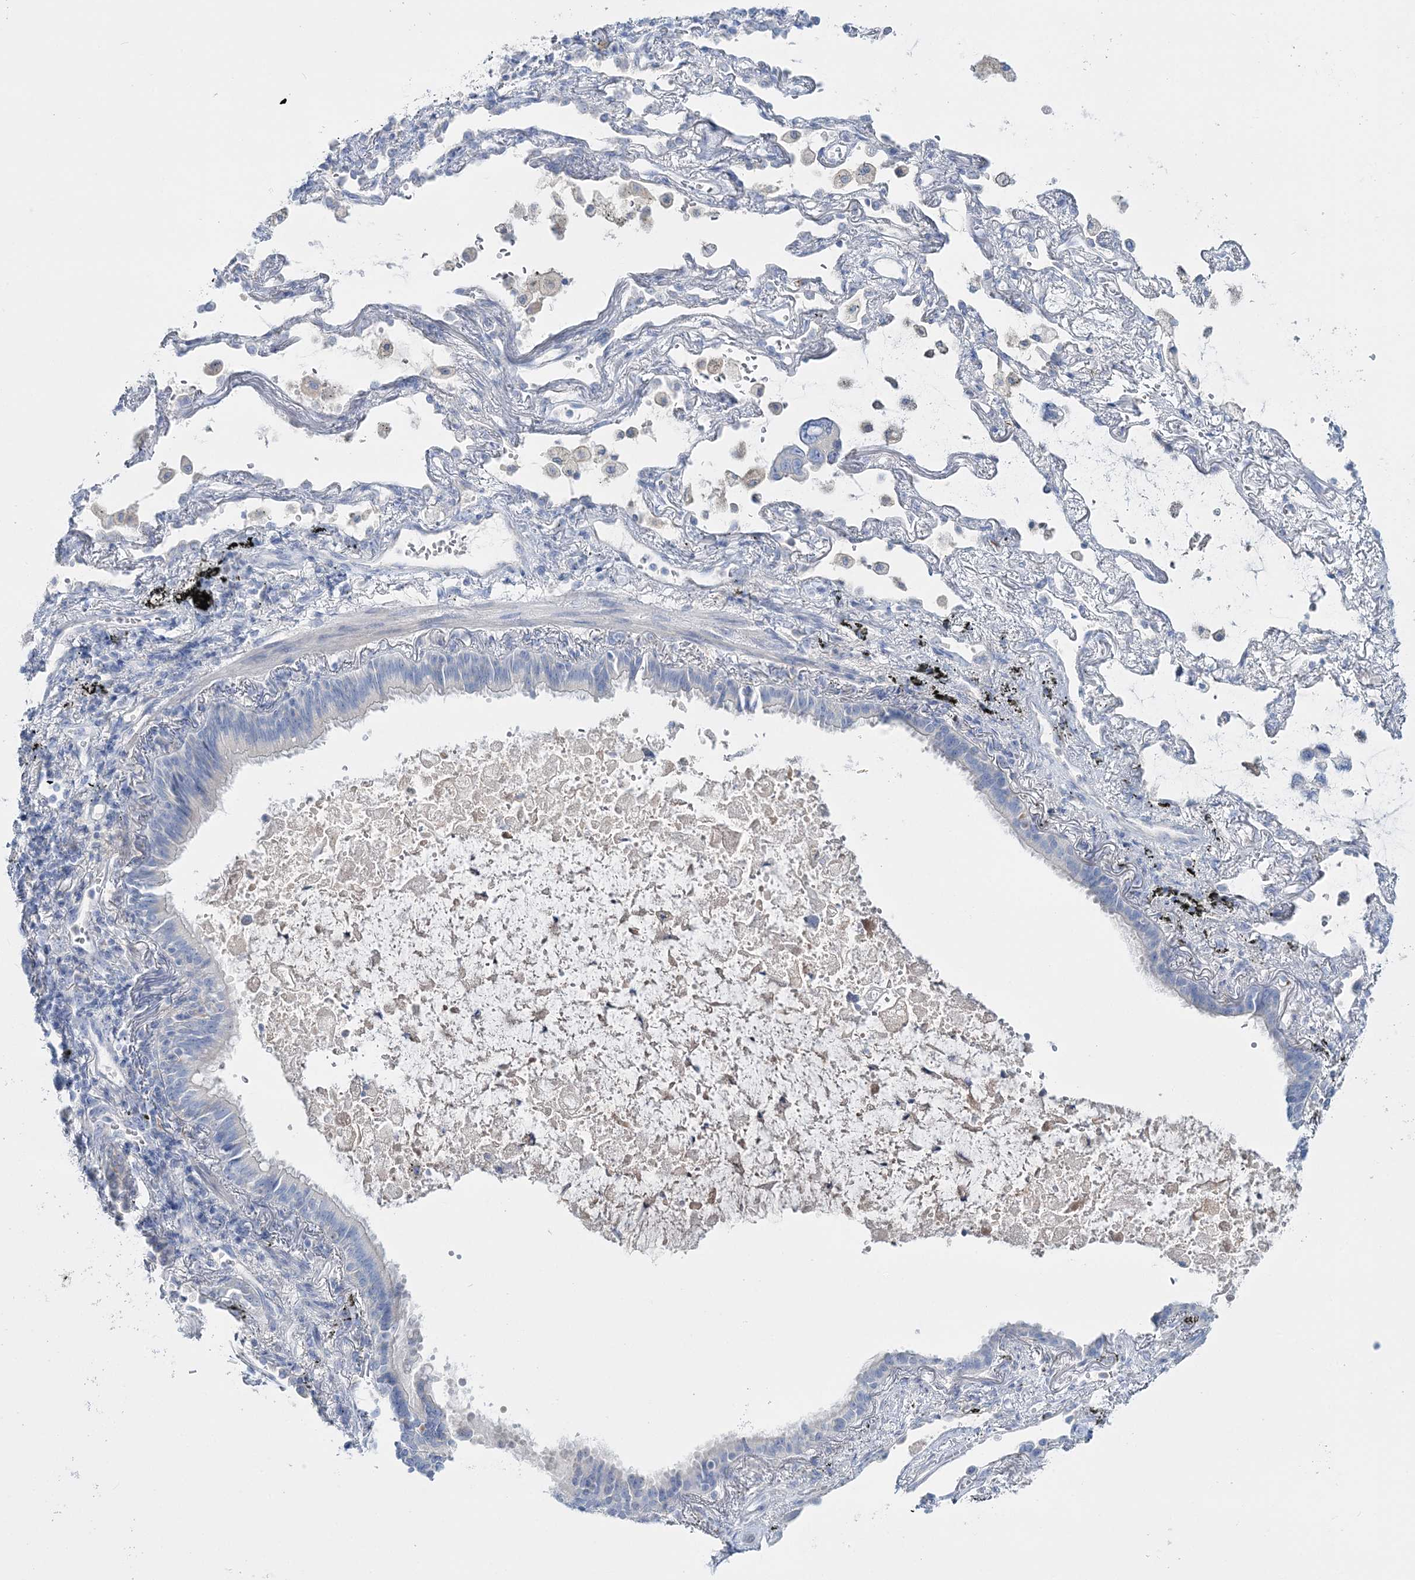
{"staining": {"intensity": "negative", "quantity": "none", "location": "none"}, "tissue": "lung cancer", "cell_type": "Tumor cells", "image_type": "cancer", "snomed": [{"axis": "morphology", "description": "Squamous cell carcinoma, NOS"}, {"axis": "topography", "description": "Lung"}], "caption": "Tumor cells show no significant staining in lung cancer.", "gene": "WDSUB1", "patient": {"sex": "female", "age": 73}}